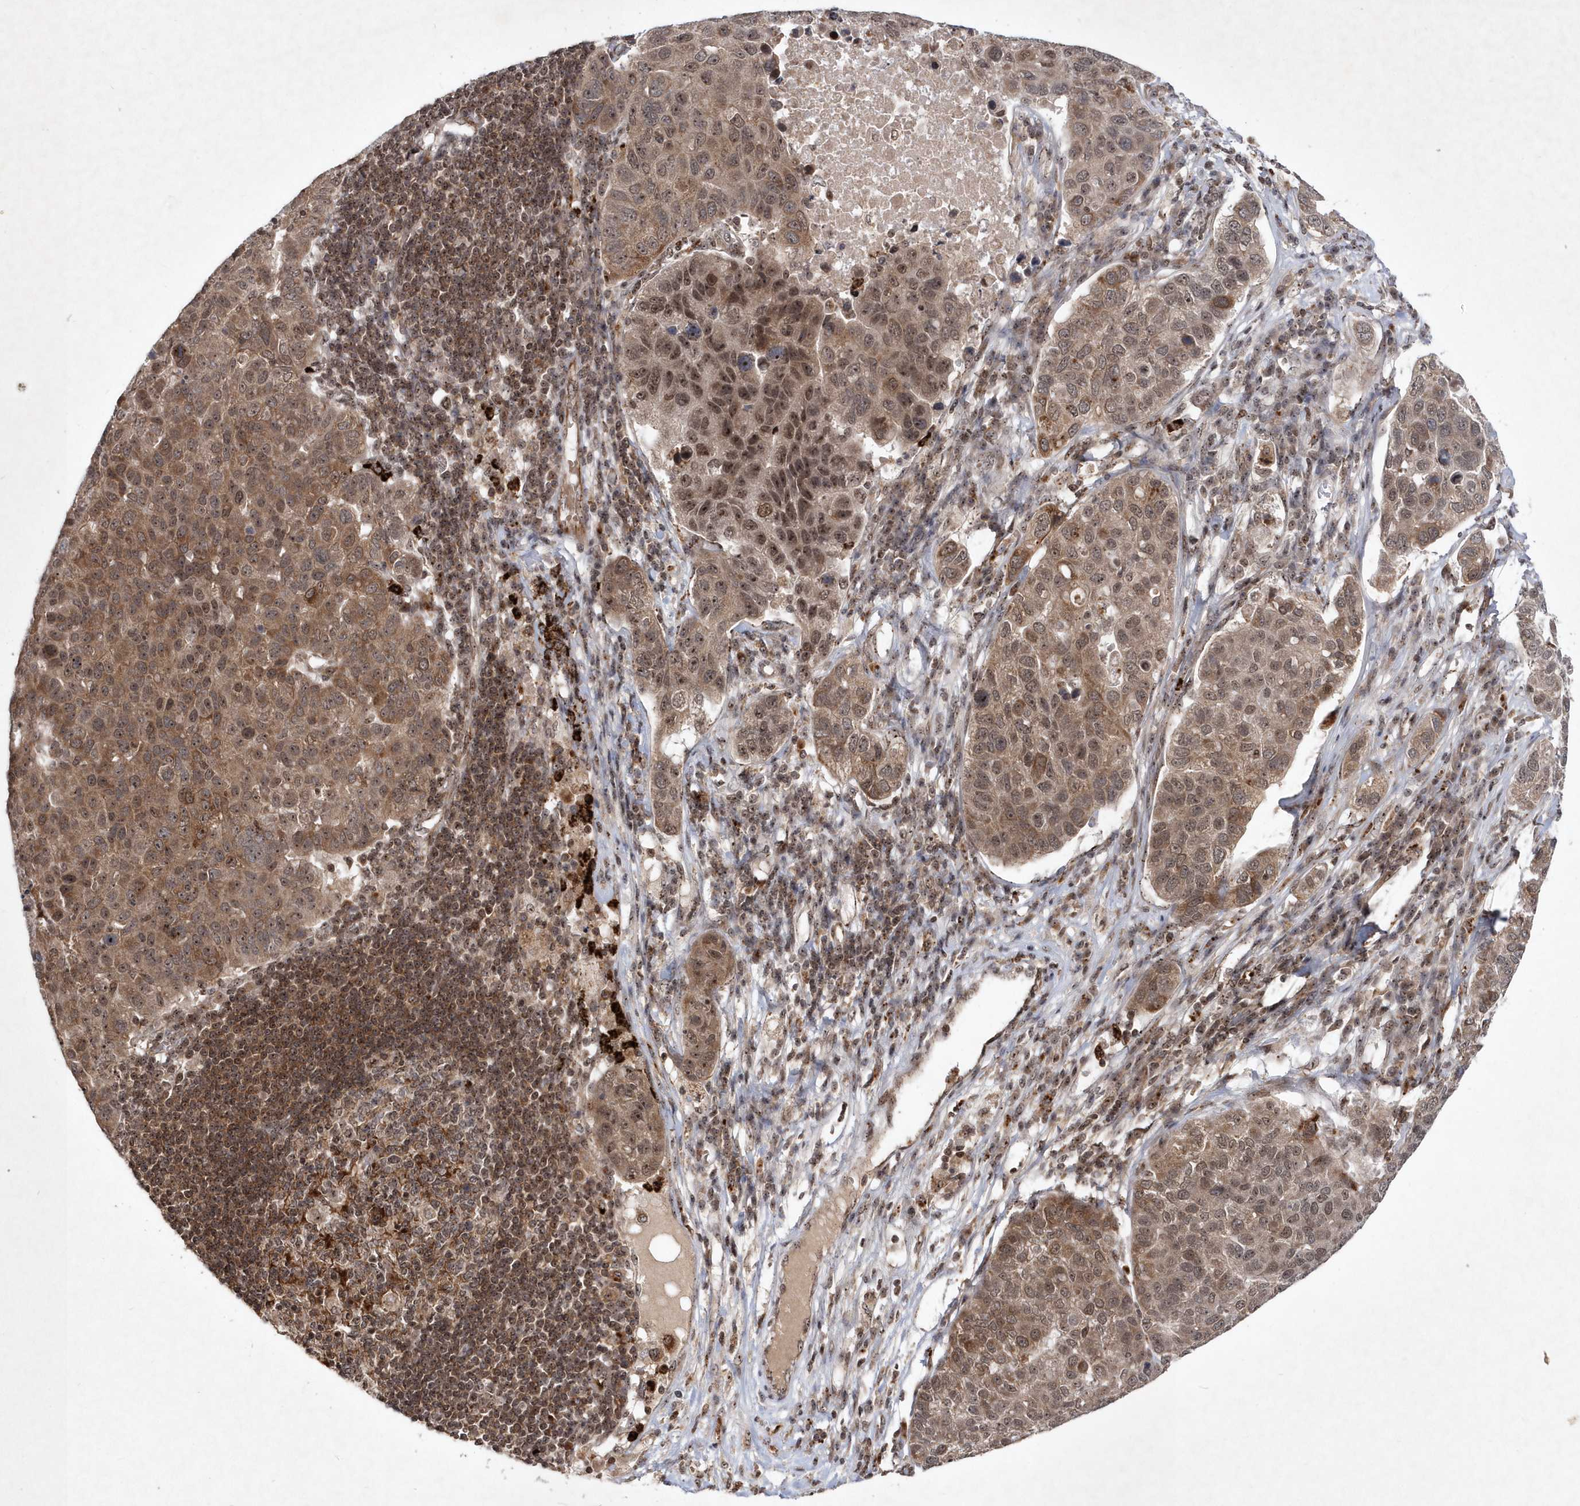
{"staining": {"intensity": "moderate", "quantity": ">75%", "location": "cytoplasmic/membranous,nuclear"}, "tissue": "pancreatic cancer", "cell_type": "Tumor cells", "image_type": "cancer", "snomed": [{"axis": "morphology", "description": "Adenocarcinoma, NOS"}, {"axis": "topography", "description": "Pancreas"}], "caption": "High-magnification brightfield microscopy of pancreatic cancer (adenocarcinoma) stained with DAB (3,3'-diaminobenzidine) (brown) and counterstained with hematoxylin (blue). tumor cells exhibit moderate cytoplasmic/membranous and nuclear expression is present in about>75% of cells.", "gene": "SOWAHB", "patient": {"sex": "female", "age": 61}}